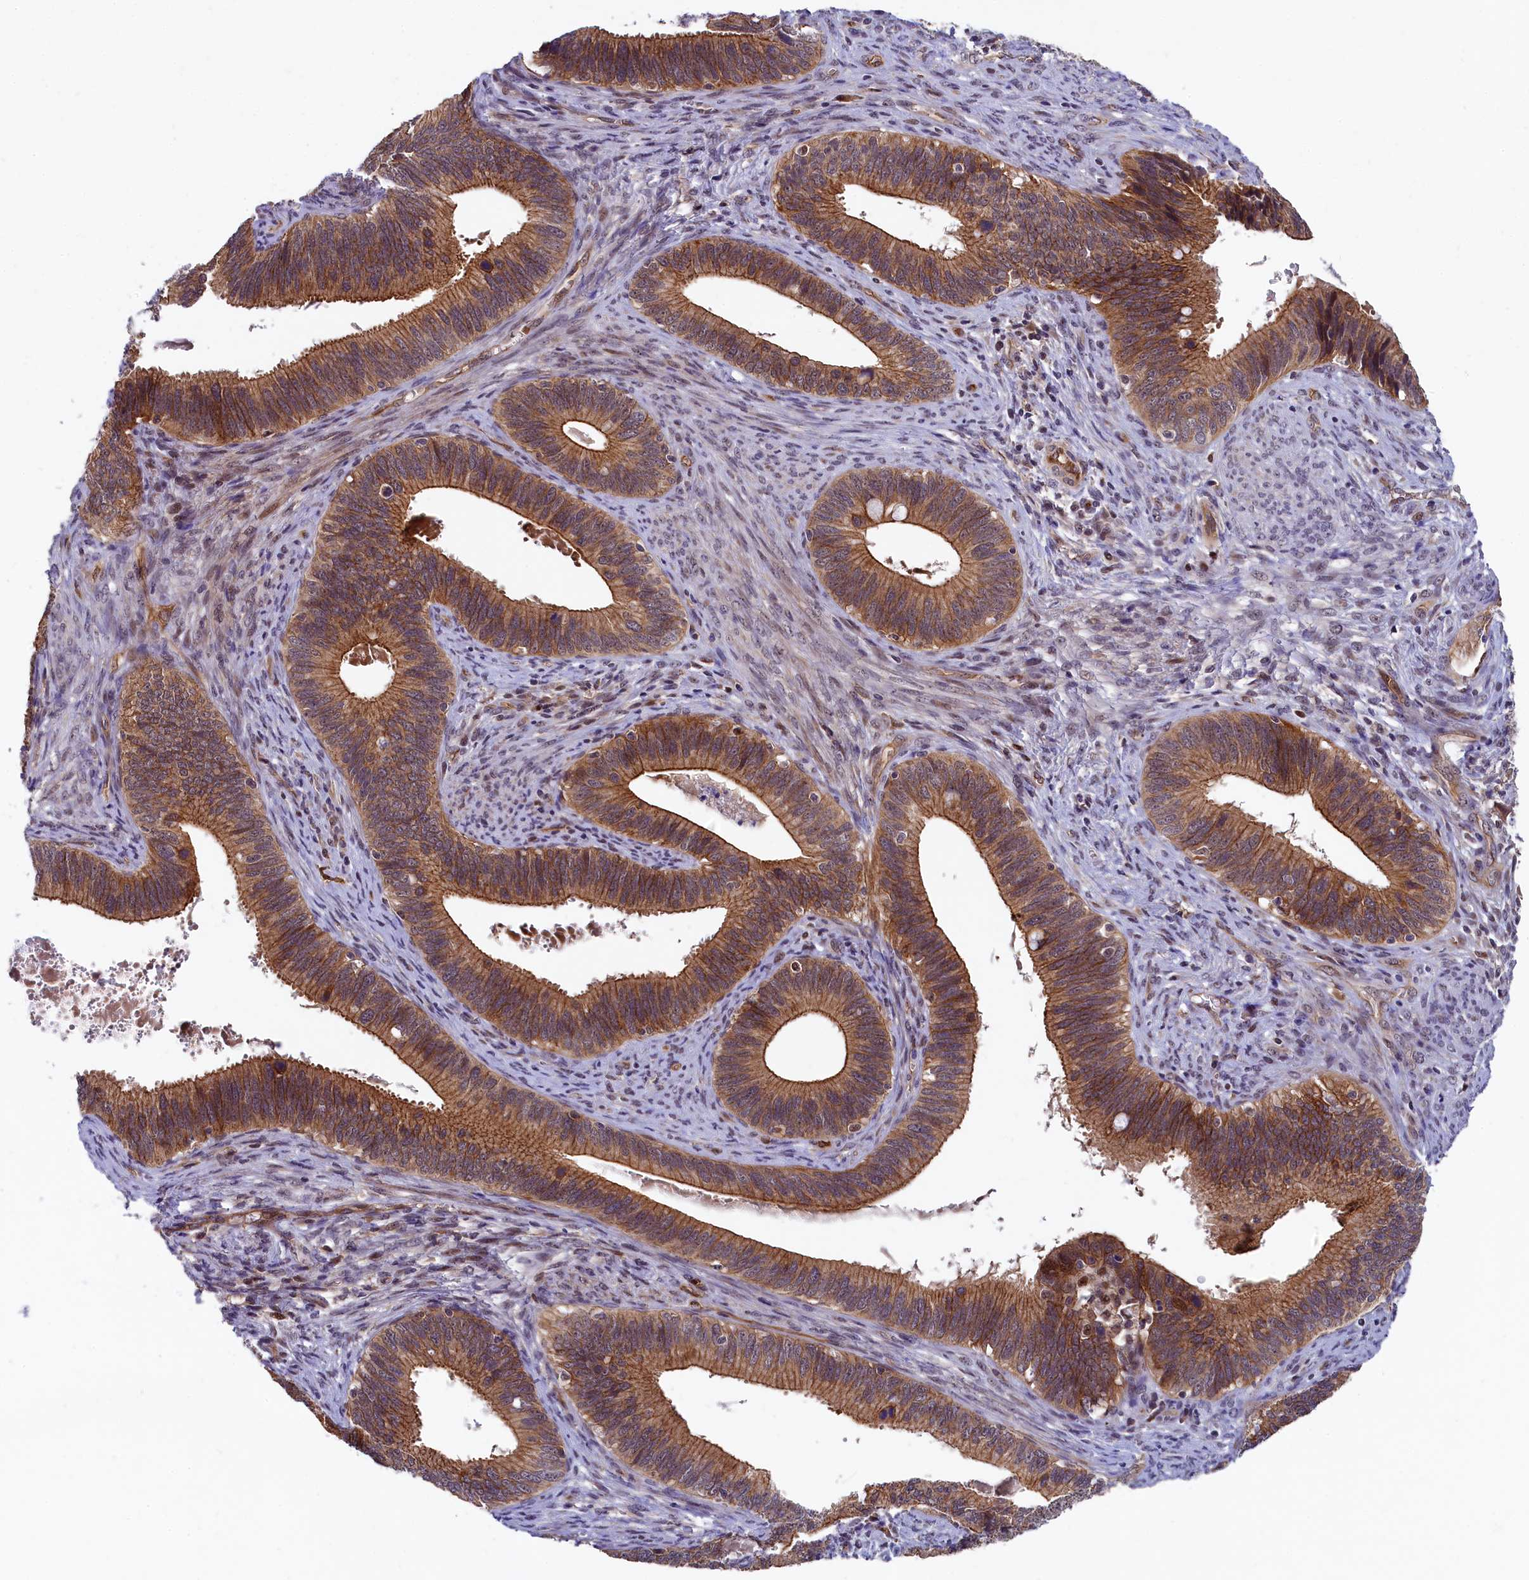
{"staining": {"intensity": "moderate", "quantity": ">75%", "location": "cytoplasmic/membranous"}, "tissue": "cervical cancer", "cell_type": "Tumor cells", "image_type": "cancer", "snomed": [{"axis": "morphology", "description": "Adenocarcinoma, NOS"}, {"axis": "topography", "description": "Cervix"}], "caption": "An immunohistochemistry image of neoplastic tissue is shown. Protein staining in brown shows moderate cytoplasmic/membranous positivity in cervical cancer within tumor cells.", "gene": "ARL14EP", "patient": {"sex": "female", "age": 42}}